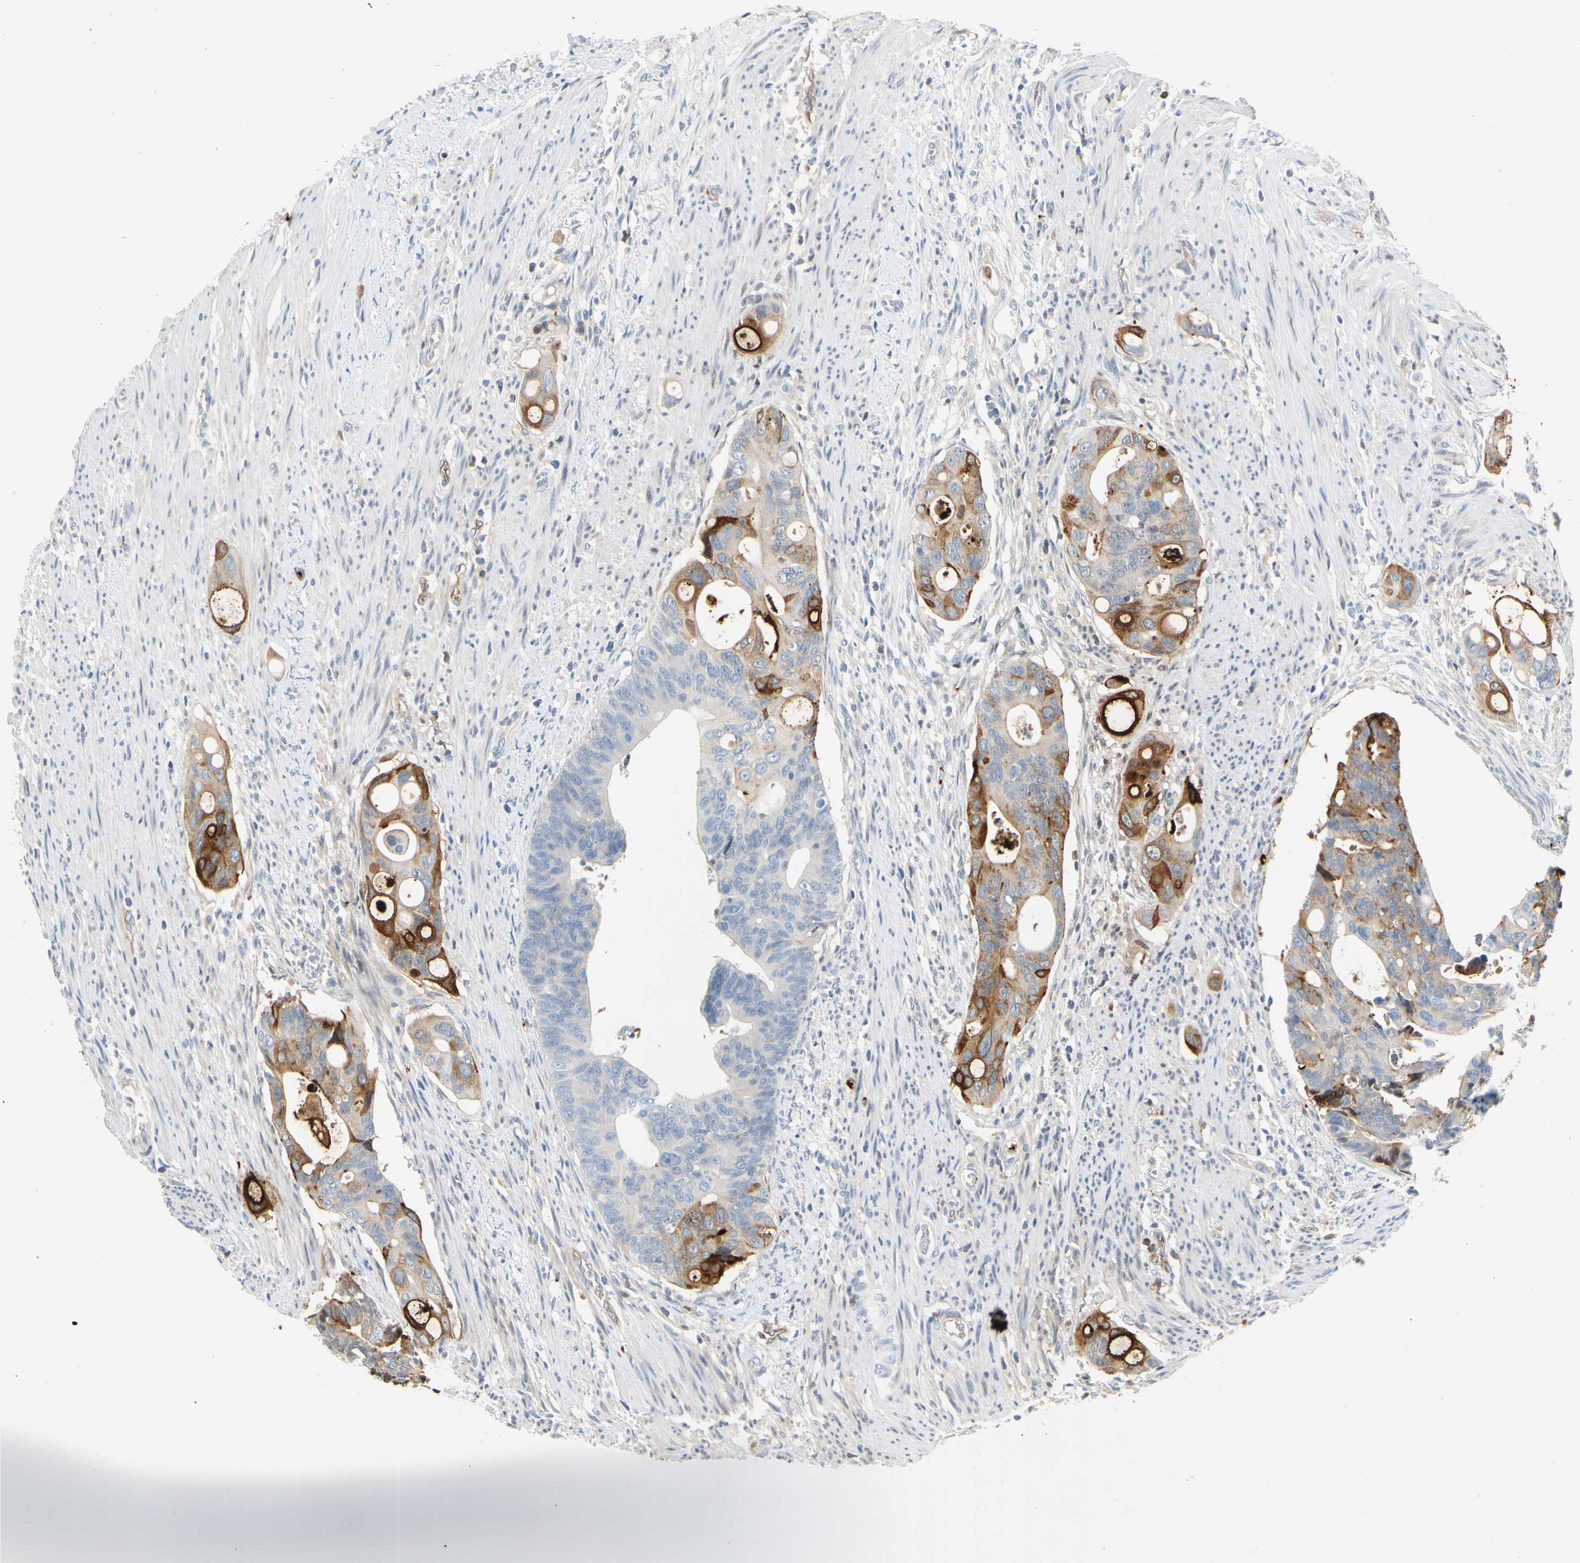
{"staining": {"intensity": "strong", "quantity": "<25%", "location": "cytoplasmic/membranous"}, "tissue": "colorectal cancer", "cell_type": "Tumor cells", "image_type": "cancer", "snomed": [{"axis": "morphology", "description": "Adenocarcinoma, NOS"}, {"axis": "topography", "description": "Colon"}], "caption": "Immunohistochemistry image of neoplastic tissue: colorectal cancer (adenocarcinoma) stained using immunohistochemistry shows medium levels of strong protein expression localized specifically in the cytoplasmic/membranous of tumor cells, appearing as a cytoplasmic/membranous brown color.", "gene": "PPBP", "patient": {"sex": "female", "age": 57}}